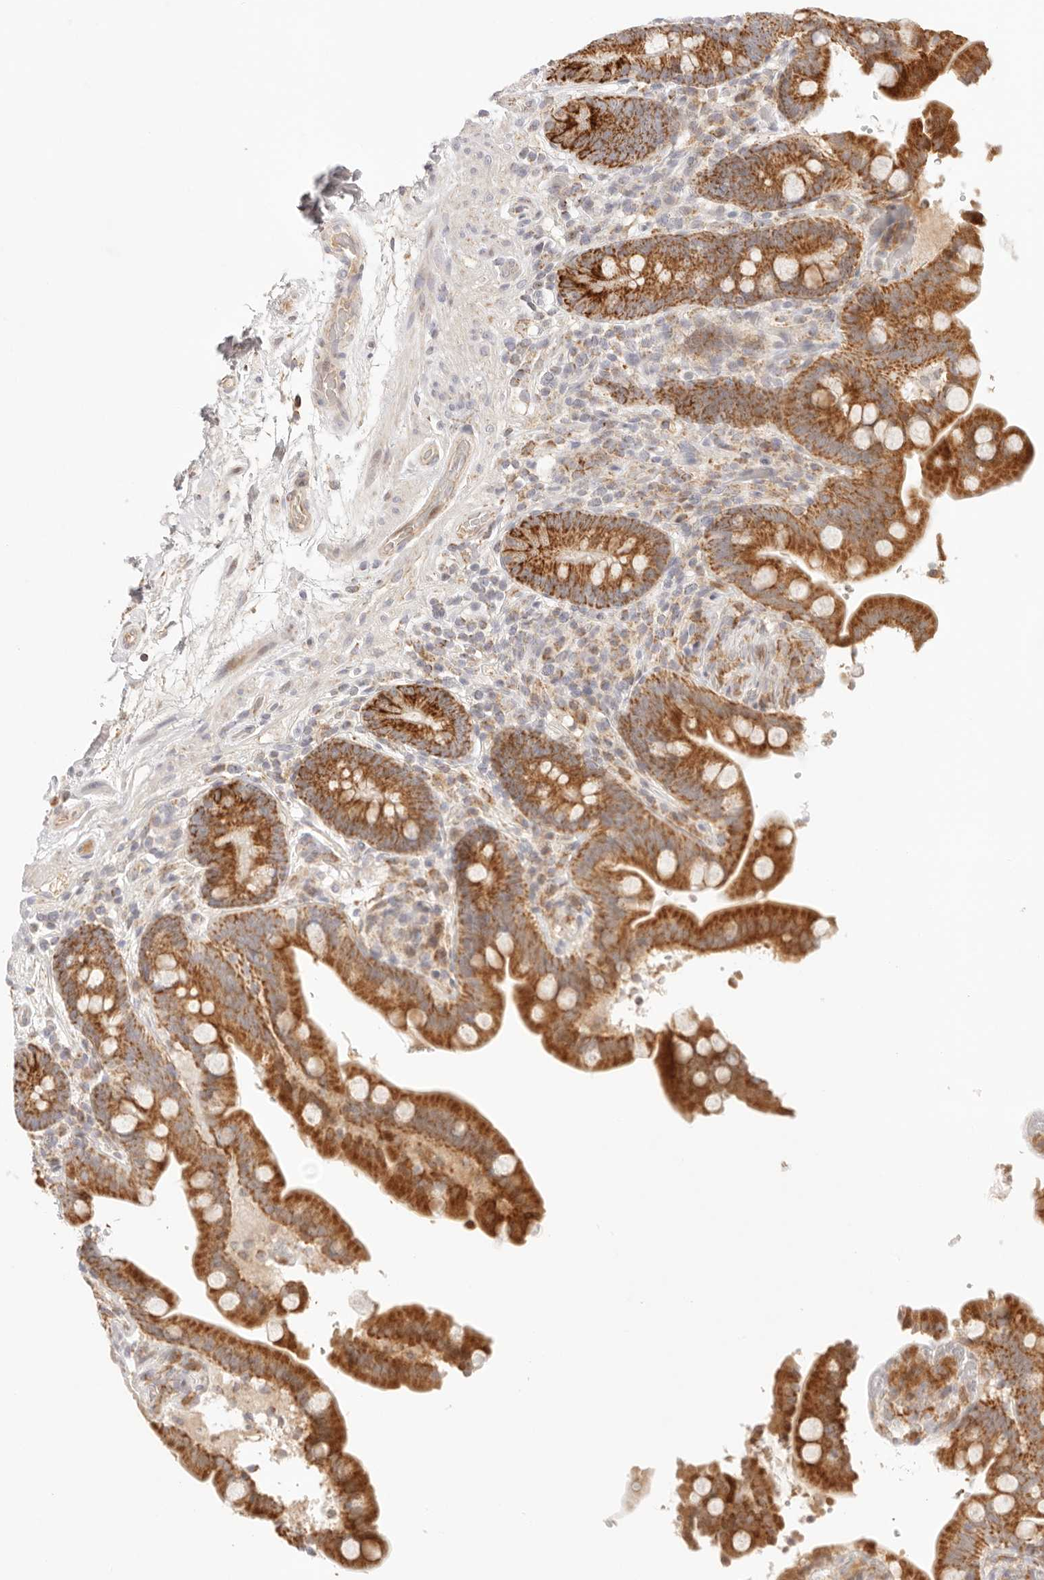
{"staining": {"intensity": "weak", "quantity": ">75%", "location": "none"}, "tissue": "colon", "cell_type": "Endothelial cells", "image_type": "normal", "snomed": [{"axis": "morphology", "description": "Normal tissue, NOS"}, {"axis": "topography", "description": "Smooth muscle"}, {"axis": "topography", "description": "Colon"}], "caption": "Immunohistochemistry of benign colon reveals low levels of weak None positivity in about >75% of endothelial cells.", "gene": "COA6", "patient": {"sex": "male", "age": 73}}